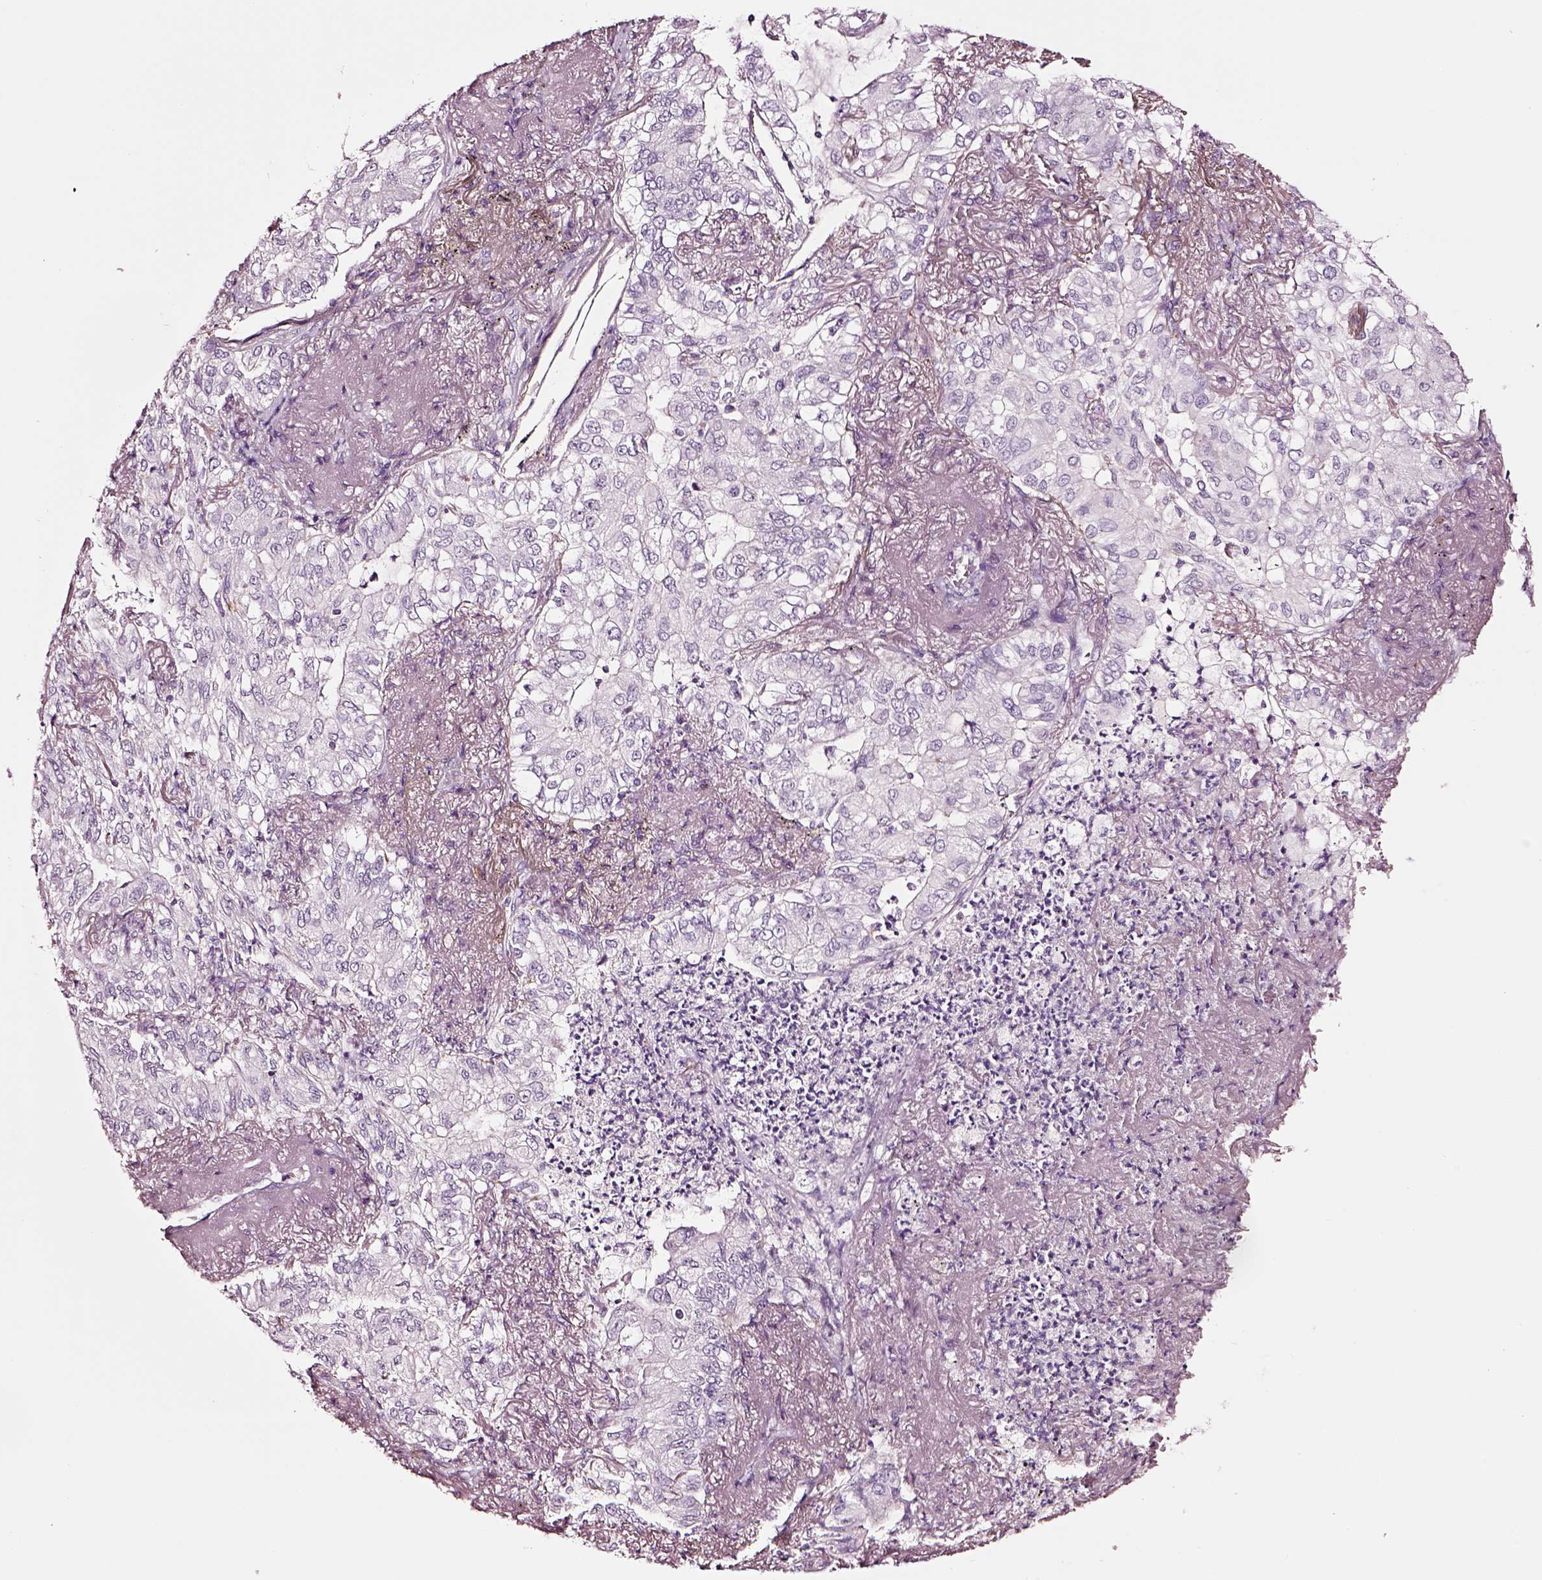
{"staining": {"intensity": "negative", "quantity": "none", "location": "none"}, "tissue": "lung cancer", "cell_type": "Tumor cells", "image_type": "cancer", "snomed": [{"axis": "morphology", "description": "Adenocarcinoma, NOS"}, {"axis": "topography", "description": "Lung"}], "caption": "Tumor cells show no significant staining in lung cancer. (DAB (3,3'-diaminobenzidine) immunohistochemistry (IHC), high magnification).", "gene": "SOX10", "patient": {"sex": "female", "age": 73}}